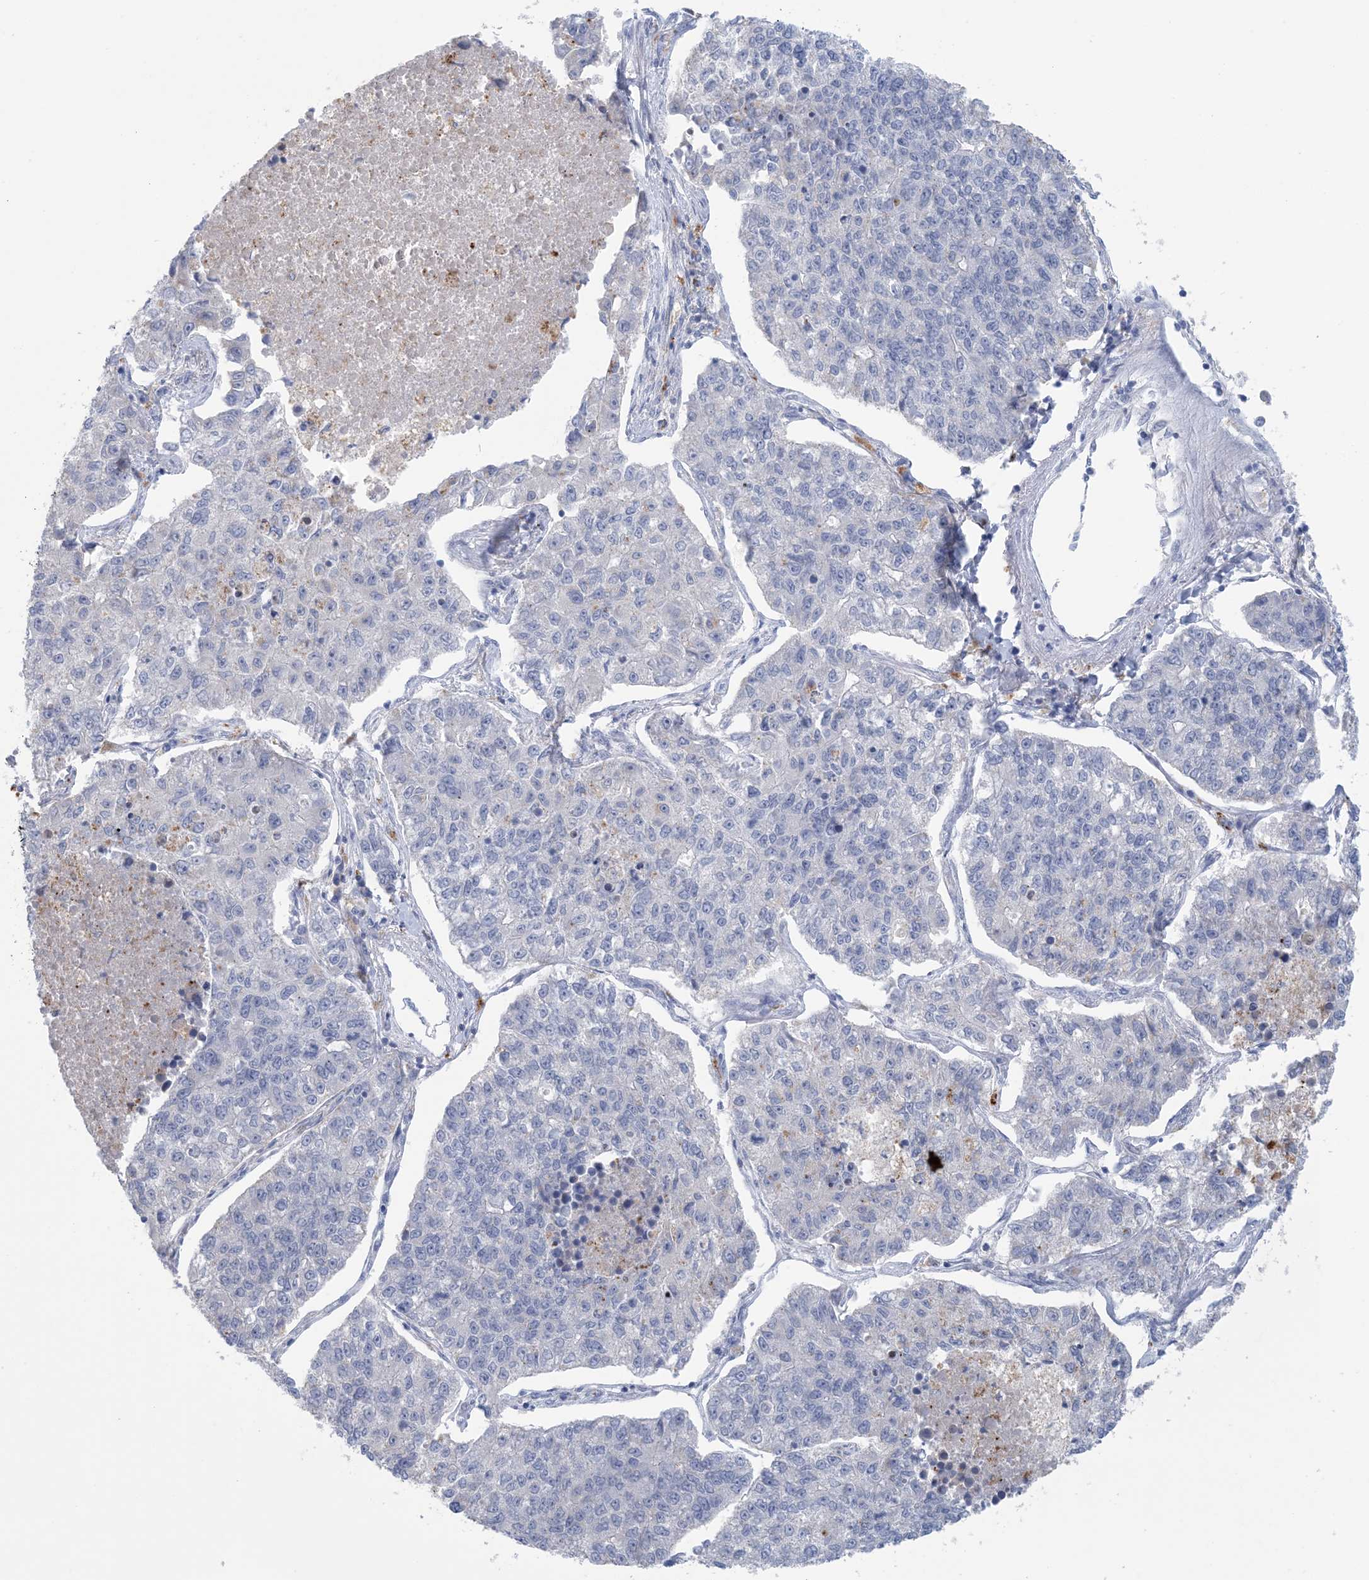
{"staining": {"intensity": "negative", "quantity": "none", "location": "none"}, "tissue": "lung cancer", "cell_type": "Tumor cells", "image_type": "cancer", "snomed": [{"axis": "morphology", "description": "Adenocarcinoma, NOS"}, {"axis": "topography", "description": "Lung"}], "caption": "Photomicrograph shows no significant protein staining in tumor cells of adenocarcinoma (lung). The staining was performed using DAB (3,3'-diaminobenzidine) to visualize the protein expression in brown, while the nuclei were stained in blue with hematoxylin (Magnification: 20x).", "gene": "GABRG1", "patient": {"sex": "male", "age": 49}}